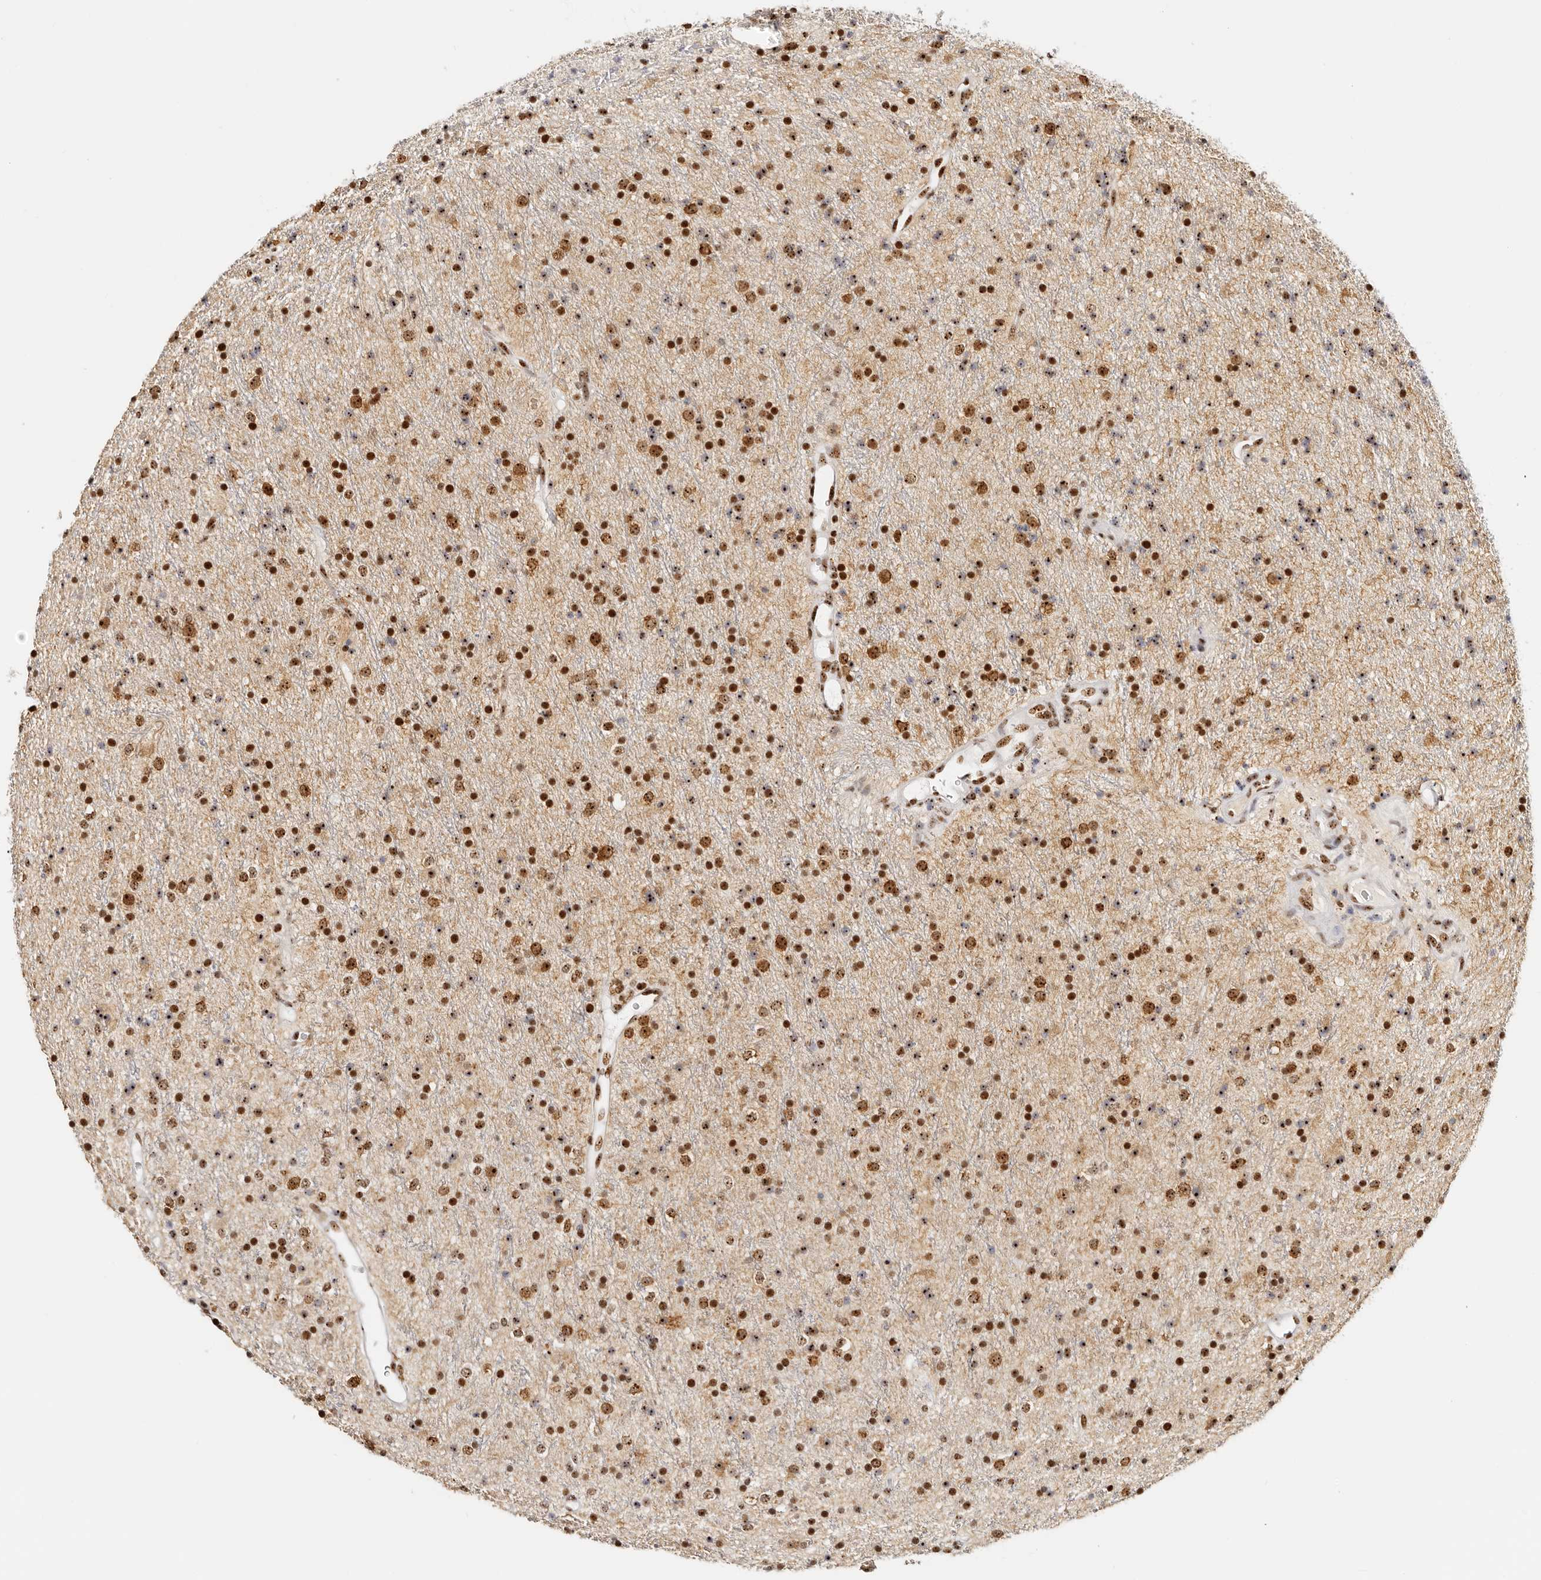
{"staining": {"intensity": "moderate", "quantity": ">75%", "location": "nuclear"}, "tissue": "glioma", "cell_type": "Tumor cells", "image_type": "cancer", "snomed": [{"axis": "morphology", "description": "Glioma, malignant, High grade"}, {"axis": "topography", "description": "Brain"}], "caption": "An image showing moderate nuclear expression in approximately >75% of tumor cells in glioma, as visualized by brown immunohistochemical staining.", "gene": "IQGAP3", "patient": {"sex": "male", "age": 34}}